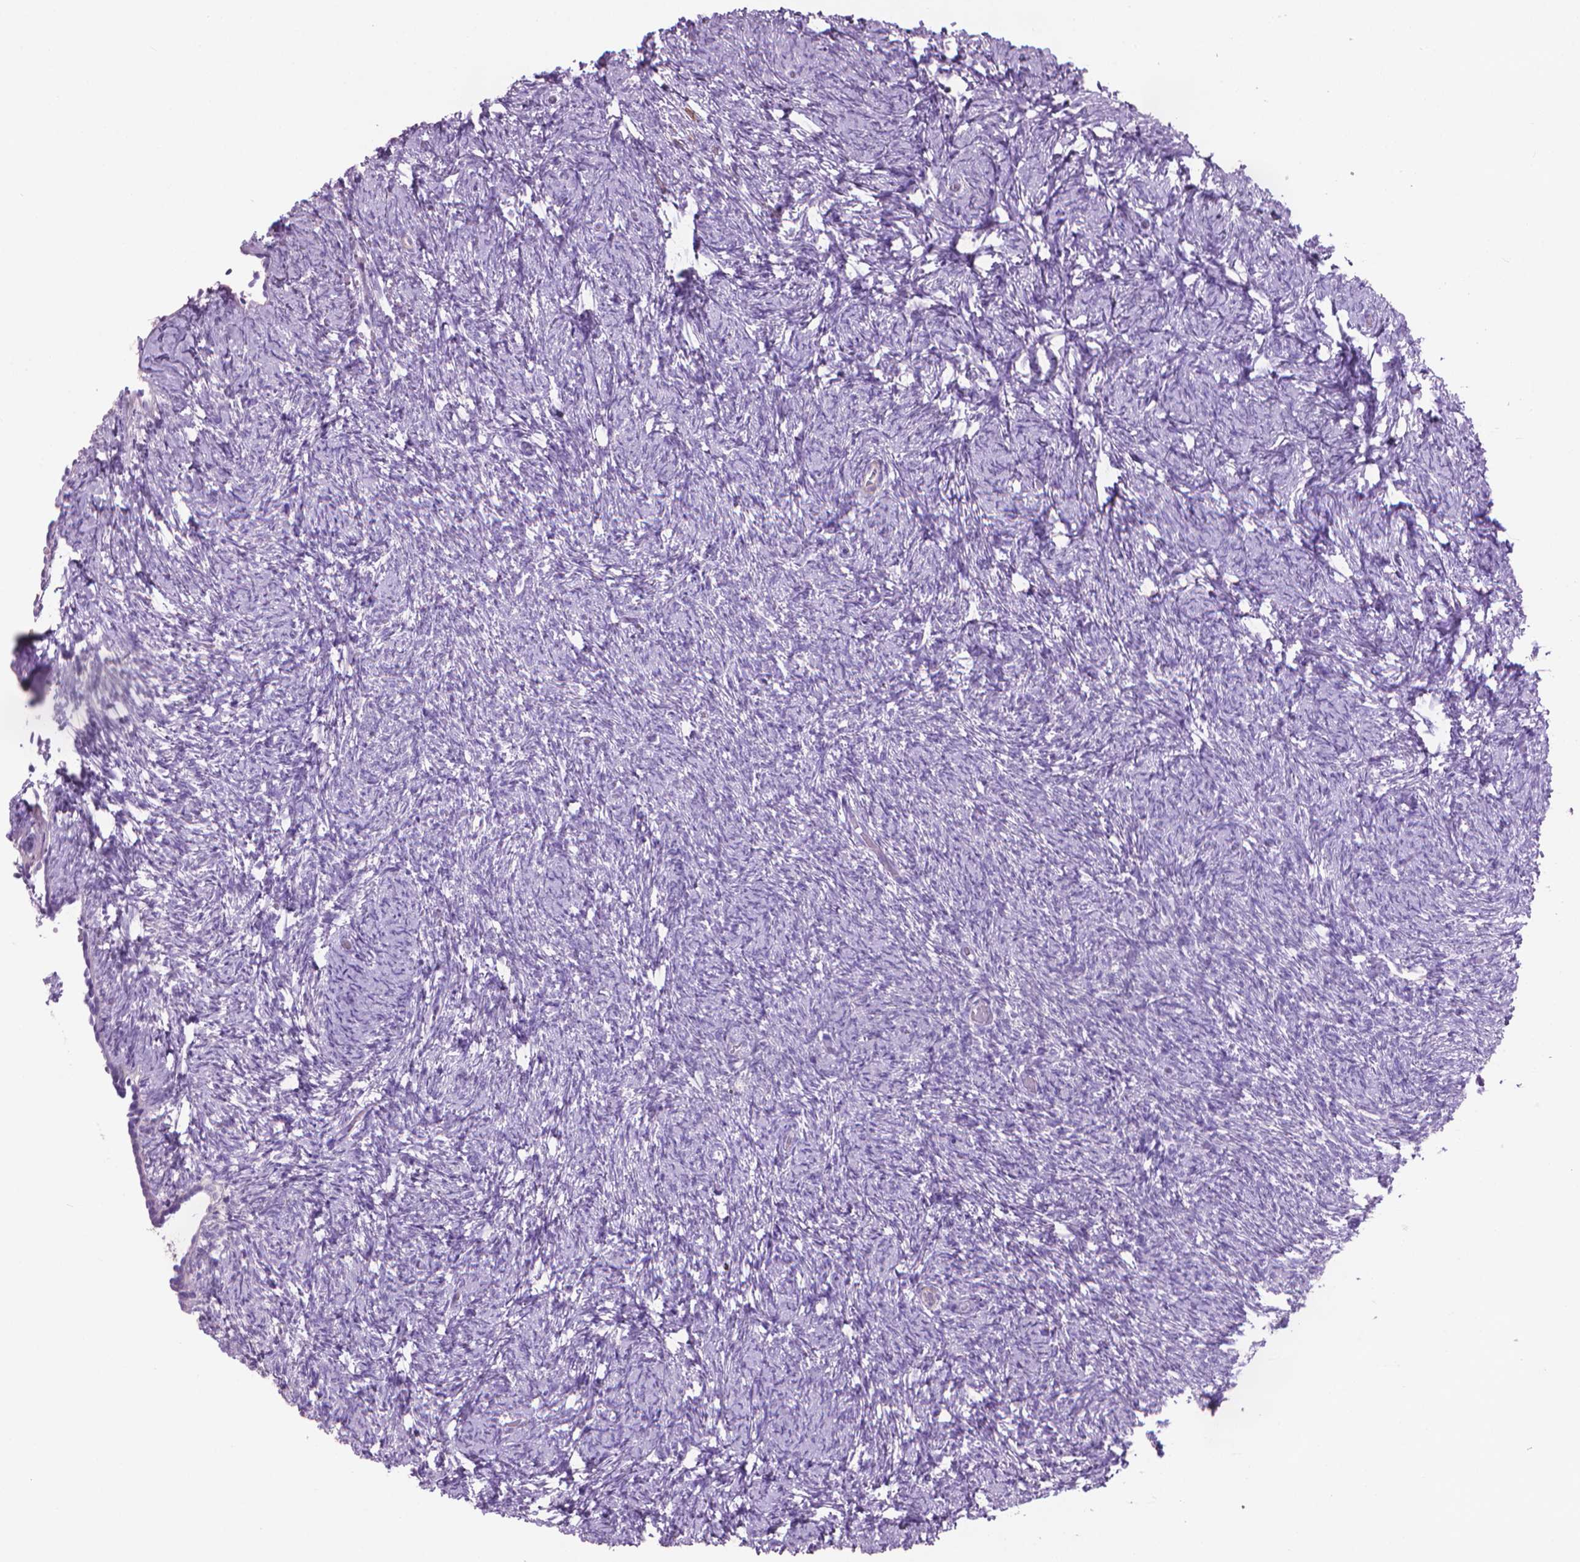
{"staining": {"intensity": "negative", "quantity": "none", "location": "none"}, "tissue": "ovary", "cell_type": "Ovarian stroma cells", "image_type": "normal", "snomed": [{"axis": "morphology", "description": "Normal tissue, NOS"}, {"axis": "topography", "description": "Ovary"}], "caption": "This is a photomicrograph of immunohistochemistry (IHC) staining of benign ovary, which shows no staining in ovarian stroma cells. Brightfield microscopy of immunohistochemistry stained with DAB (3,3'-diaminobenzidine) (brown) and hematoxylin (blue), captured at high magnification.", "gene": "AQP10", "patient": {"sex": "female", "age": 39}}